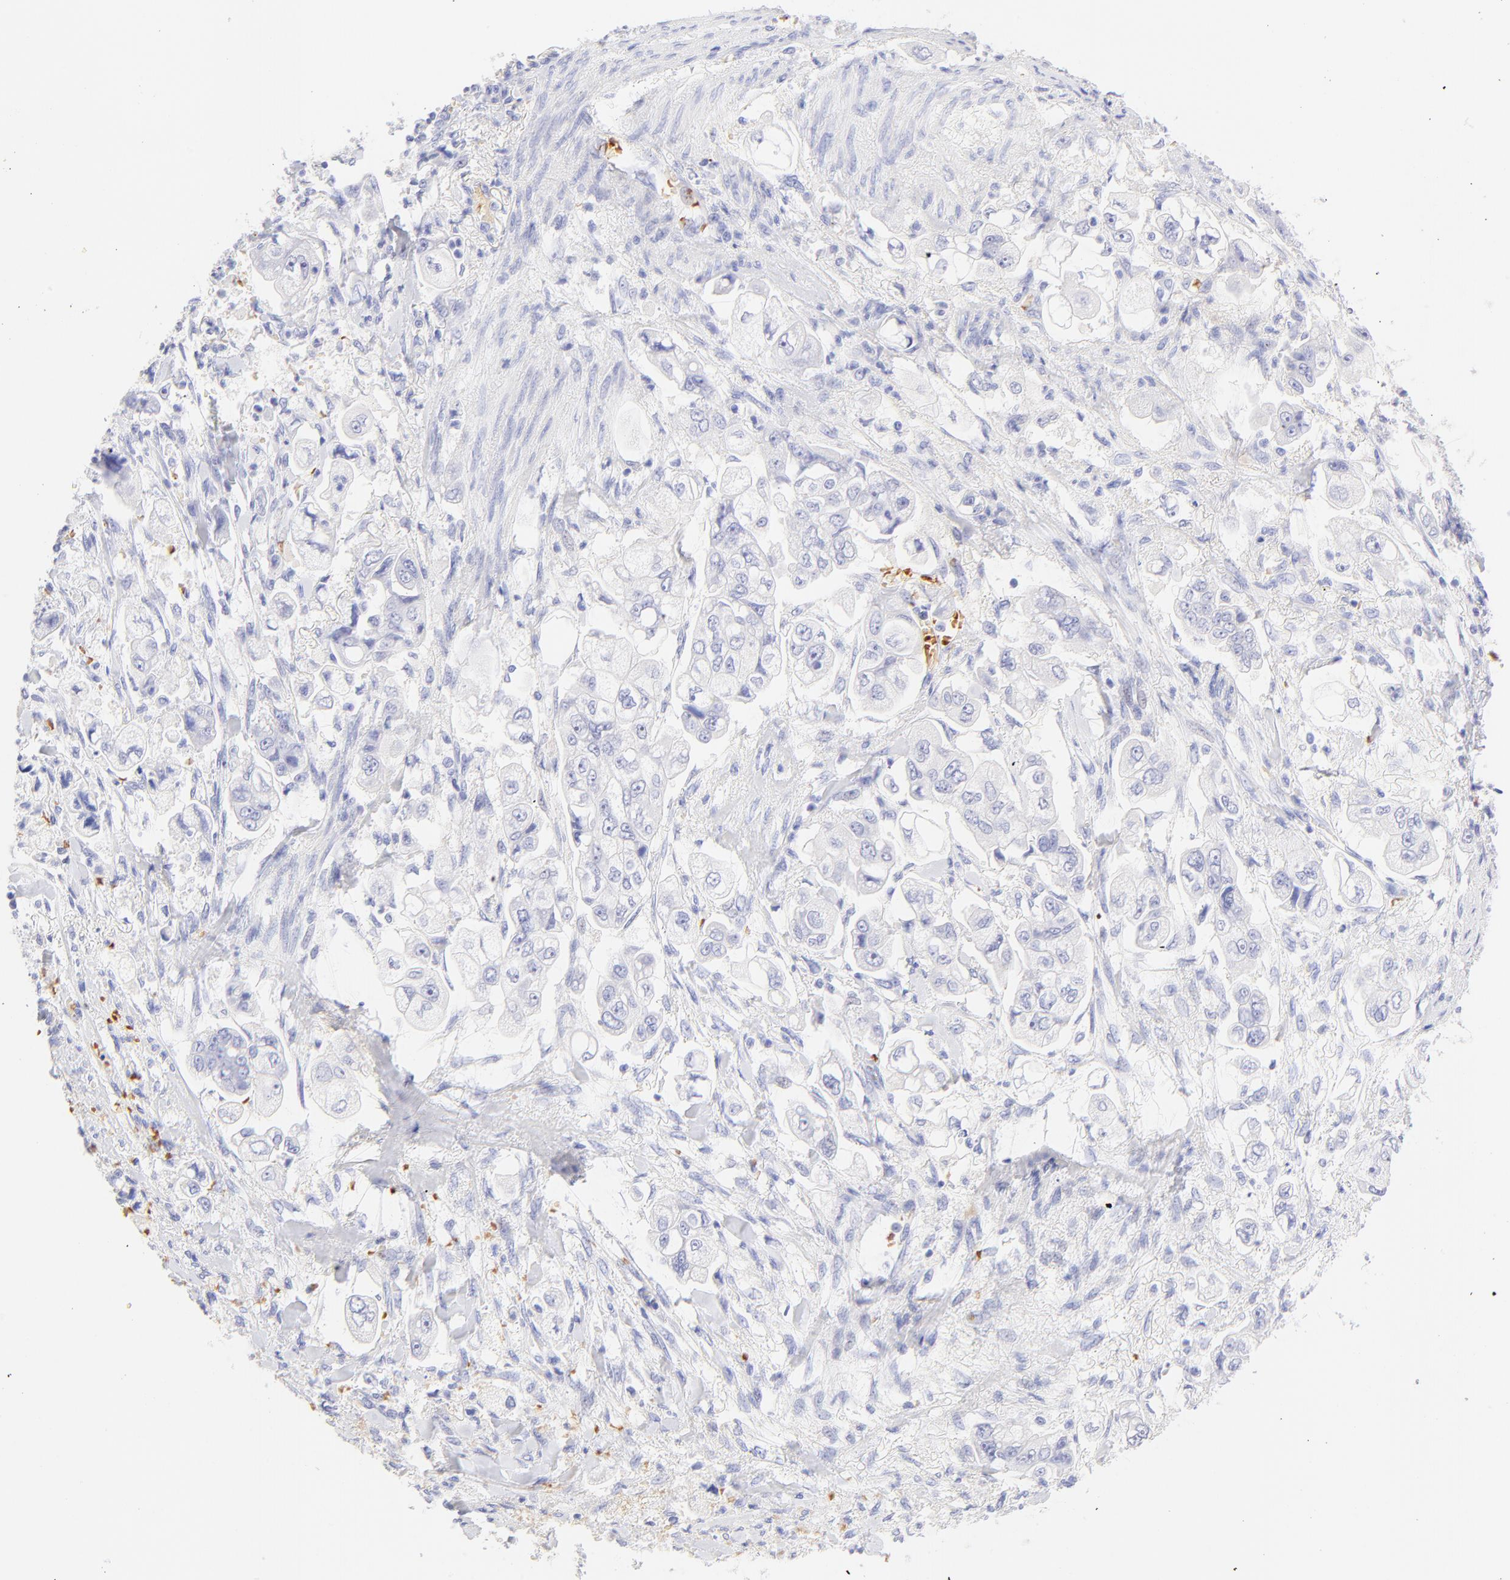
{"staining": {"intensity": "negative", "quantity": "none", "location": "none"}, "tissue": "stomach cancer", "cell_type": "Tumor cells", "image_type": "cancer", "snomed": [{"axis": "morphology", "description": "Adenocarcinoma, NOS"}, {"axis": "topography", "description": "Stomach"}], "caption": "Immunohistochemical staining of human stomach cancer (adenocarcinoma) demonstrates no significant expression in tumor cells. Brightfield microscopy of immunohistochemistry (IHC) stained with DAB (3,3'-diaminobenzidine) (brown) and hematoxylin (blue), captured at high magnification.", "gene": "FRMPD3", "patient": {"sex": "male", "age": 62}}